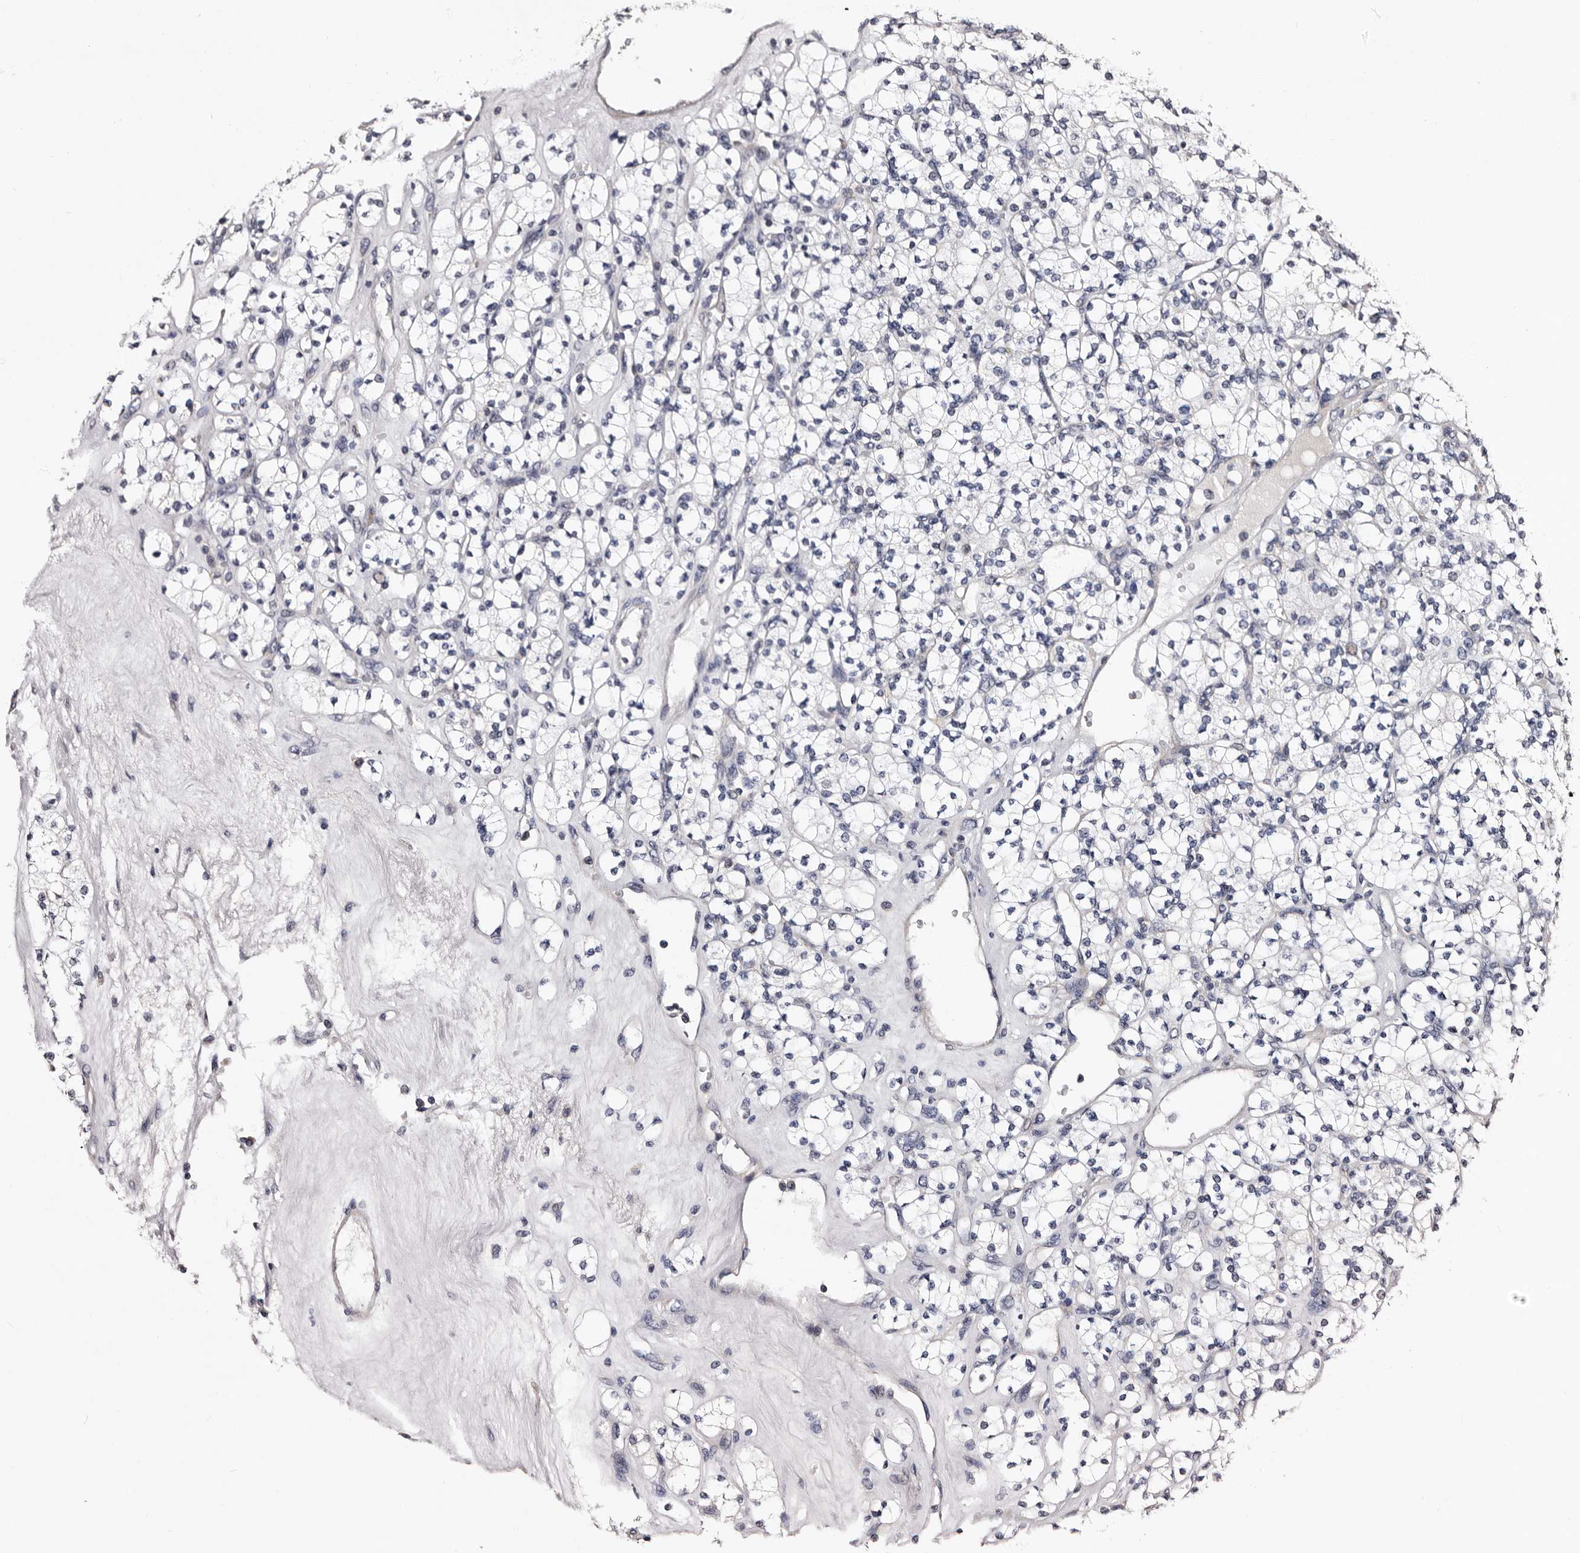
{"staining": {"intensity": "negative", "quantity": "none", "location": "none"}, "tissue": "renal cancer", "cell_type": "Tumor cells", "image_type": "cancer", "snomed": [{"axis": "morphology", "description": "Adenocarcinoma, NOS"}, {"axis": "topography", "description": "Kidney"}], "caption": "Immunohistochemistry (IHC) of adenocarcinoma (renal) reveals no positivity in tumor cells. Brightfield microscopy of immunohistochemistry stained with DAB (3,3'-diaminobenzidine) (brown) and hematoxylin (blue), captured at high magnification.", "gene": "TAF4B", "patient": {"sex": "male", "age": 77}}